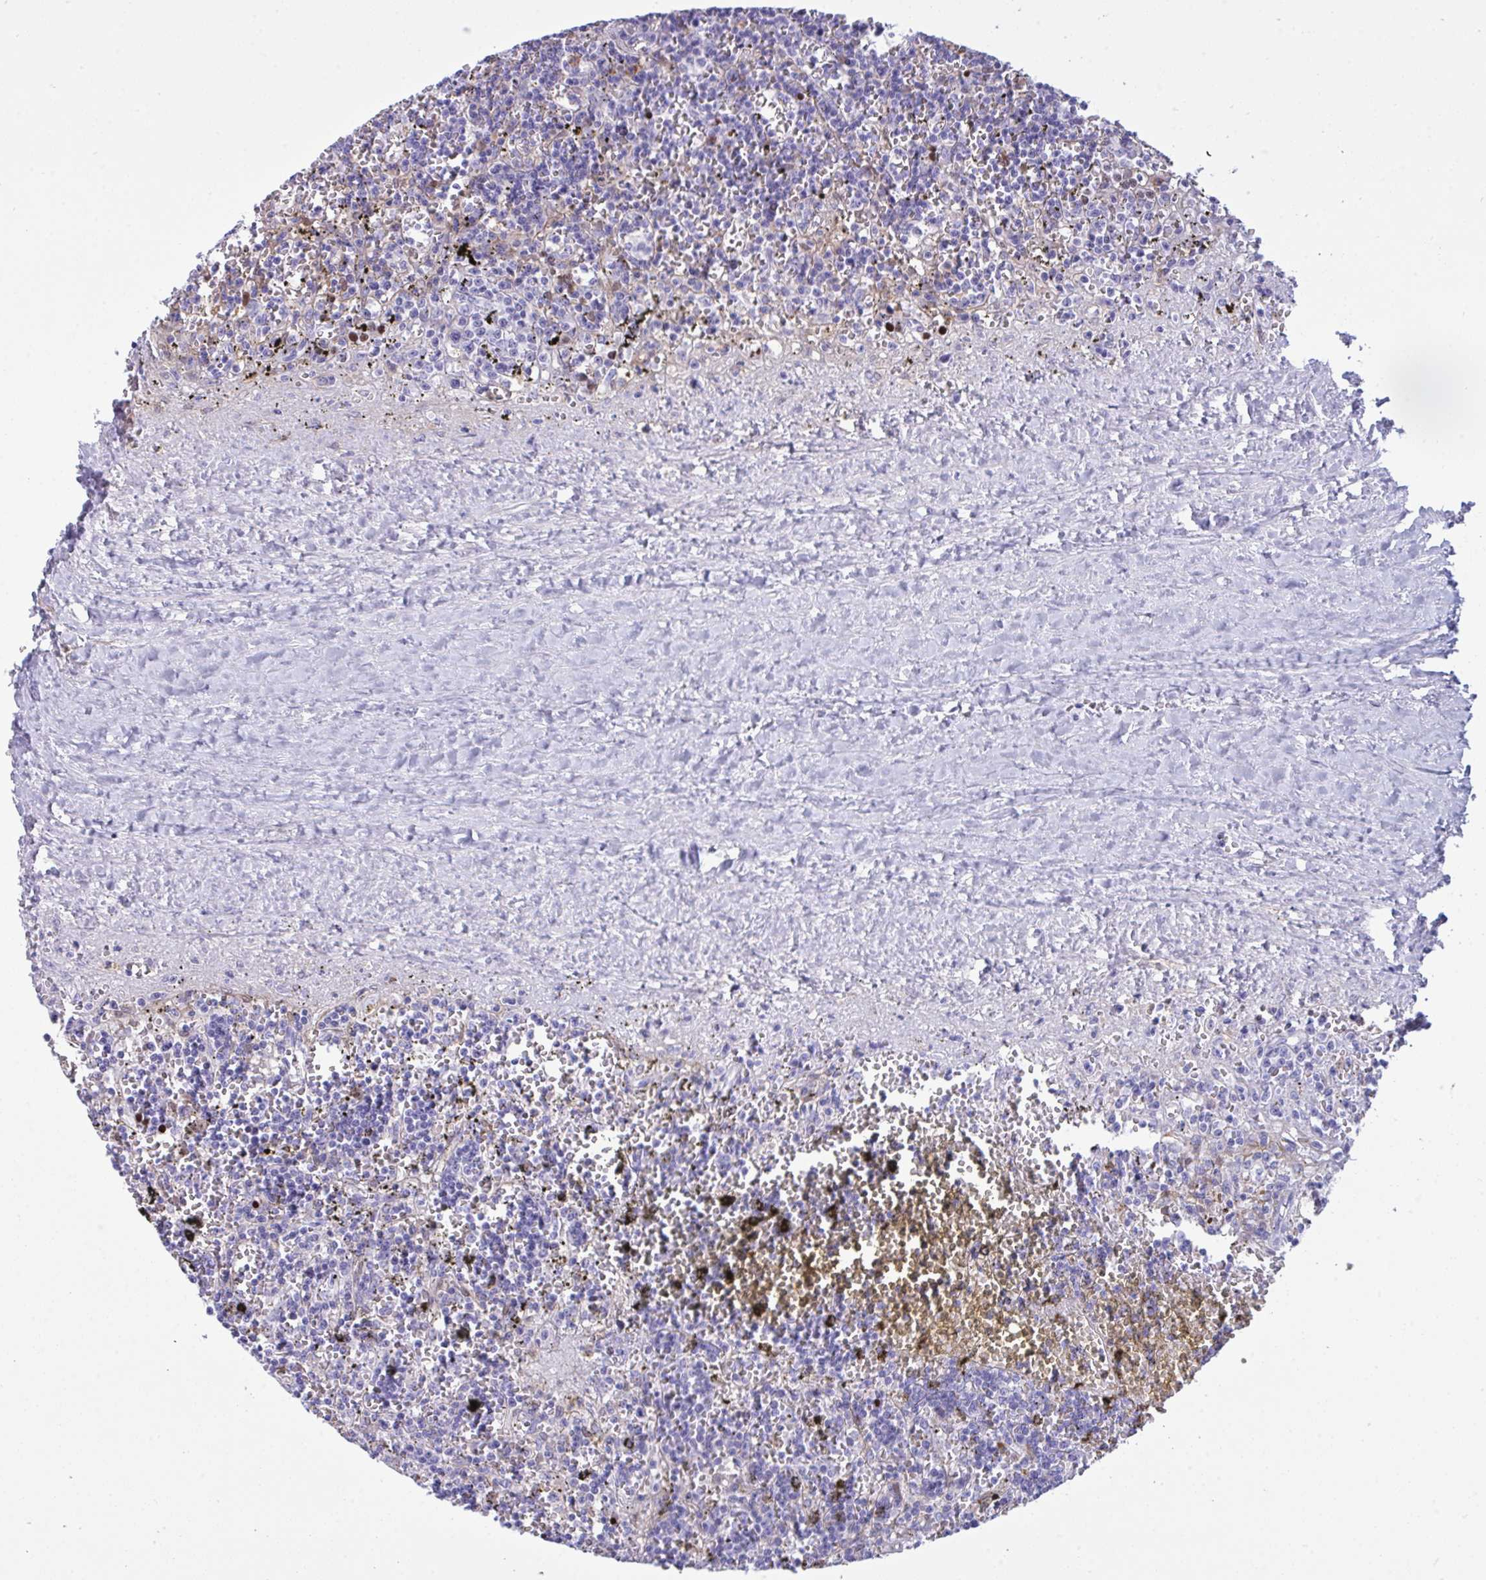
{"staining": {"intensity": "negative", "quantity": "none", "location": "none"}, "tissue": "lymphoma", "cell_type": "Tumor cells", "image_type": "cancer", "snomed": [{"axis": "morphology", "description": "Malignant lymphoma, non-Hodgkin's type, Low grade"}, {"axis": "topography", "description": "Spleen"}], "caption": "High power microscopy photomicrograph of an IHC image of lymphoma, revealing no significant positivity in tumor cells. (IHC, brightfield microscopy, high magnification).", "gene": "ARHGAP42", "patient": {"sex": "male", "age": 60}}